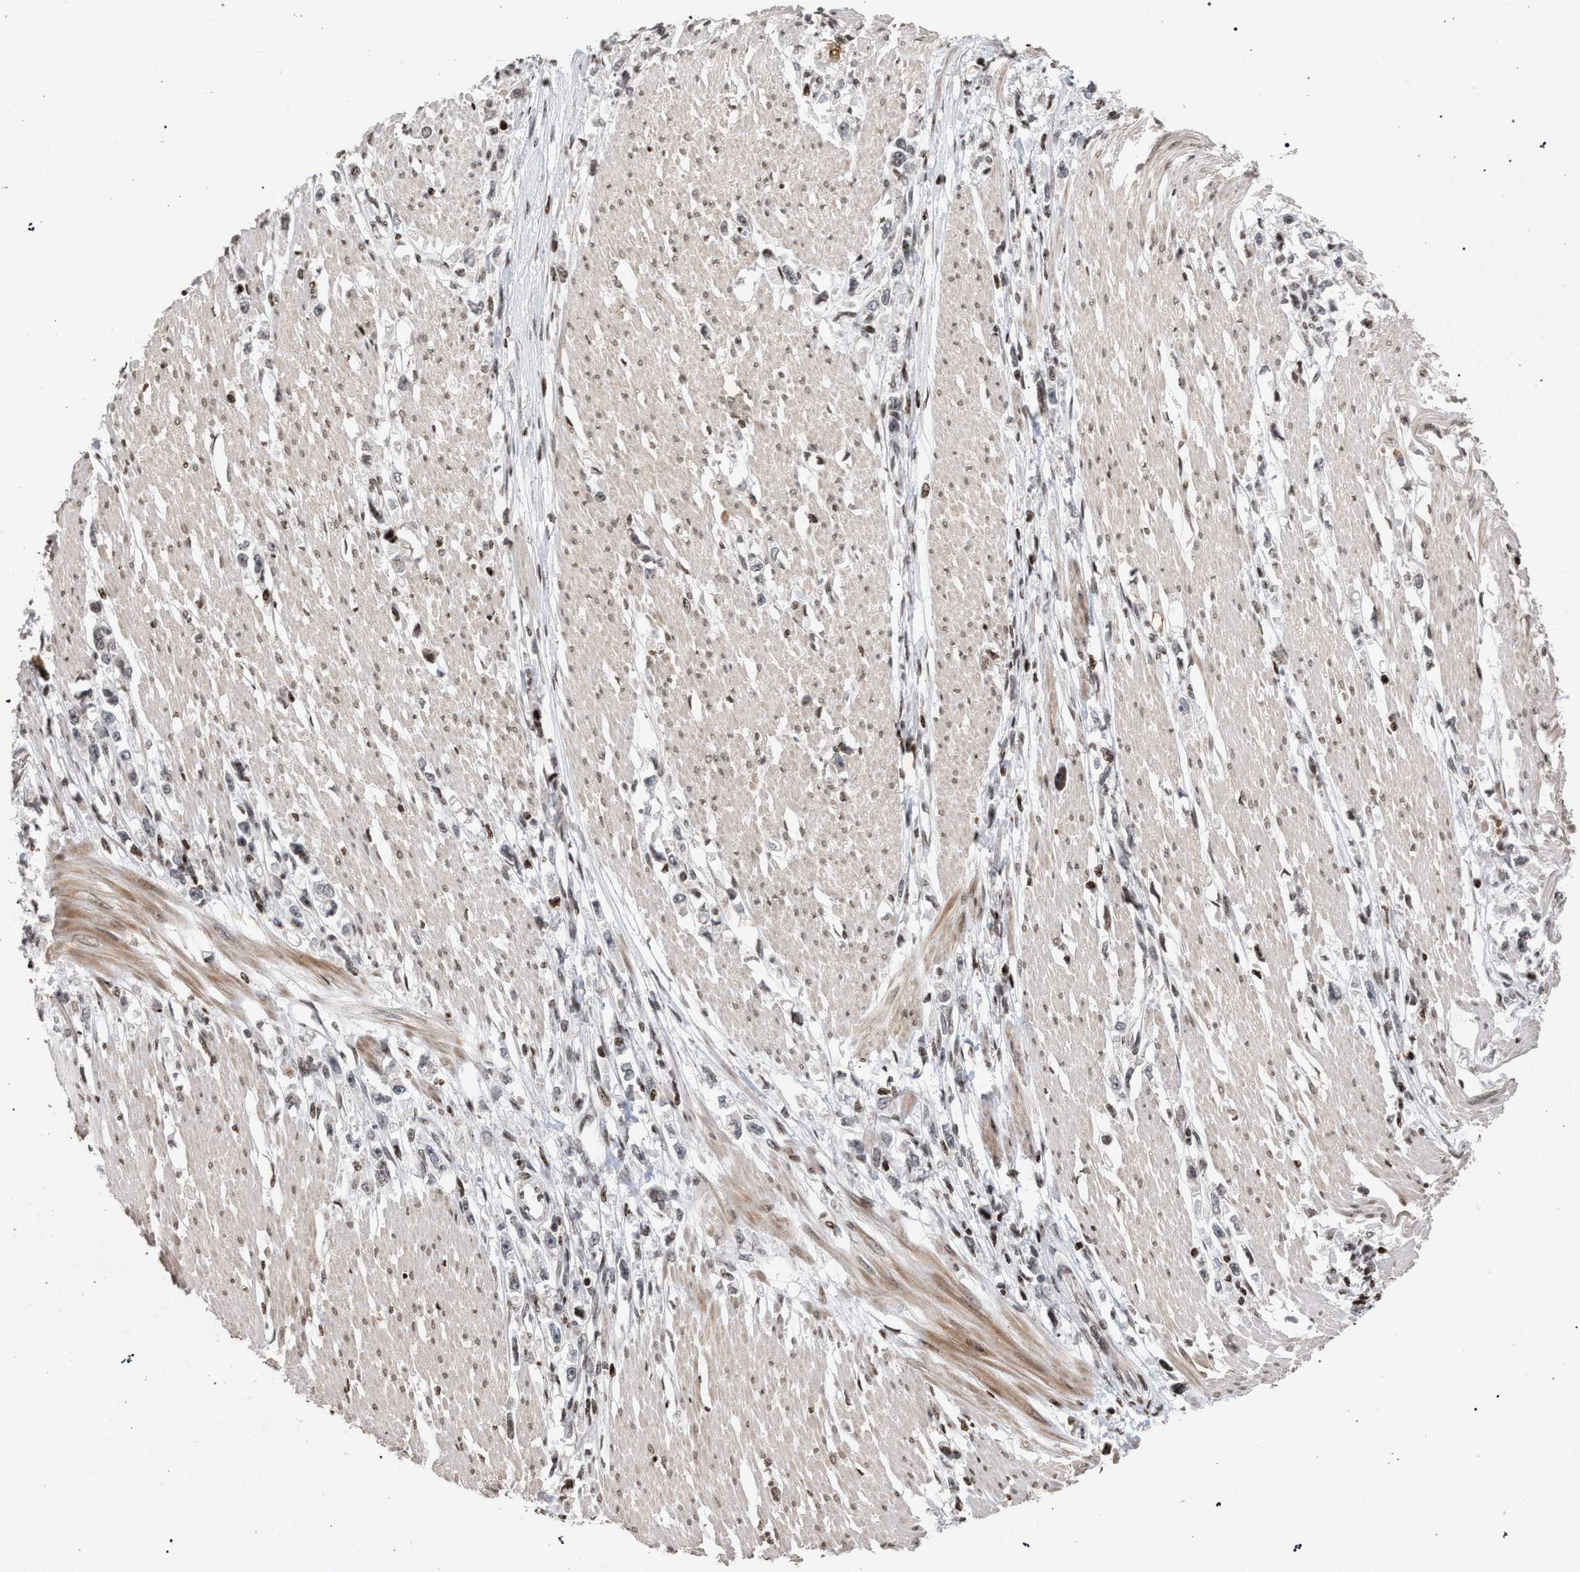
{"staining": {"intensity": "weak", "quantity": "<25%", "location": "nuclear"}, "tissue": "stomach cancer", "cell_type": "Tumor cells", "image_type": "cancer", "snomed": [{"axis": "morphology", "description": "Adenocarcinoma, NOS"}, {"axis": "topography", "description": "Stomach"}], "caption": "An image of stomach adenocarcinoma stained for a protein exhibits no brown staining in tumor cells. (Stains: DAB (3,3'-diaminobenzidine) IHC with hematoxylin counter stain, Microscopy: brightfield microscopy at high magnification).", "gene": "FOXD3", "patient": {"sex": "female", "age": 59}}